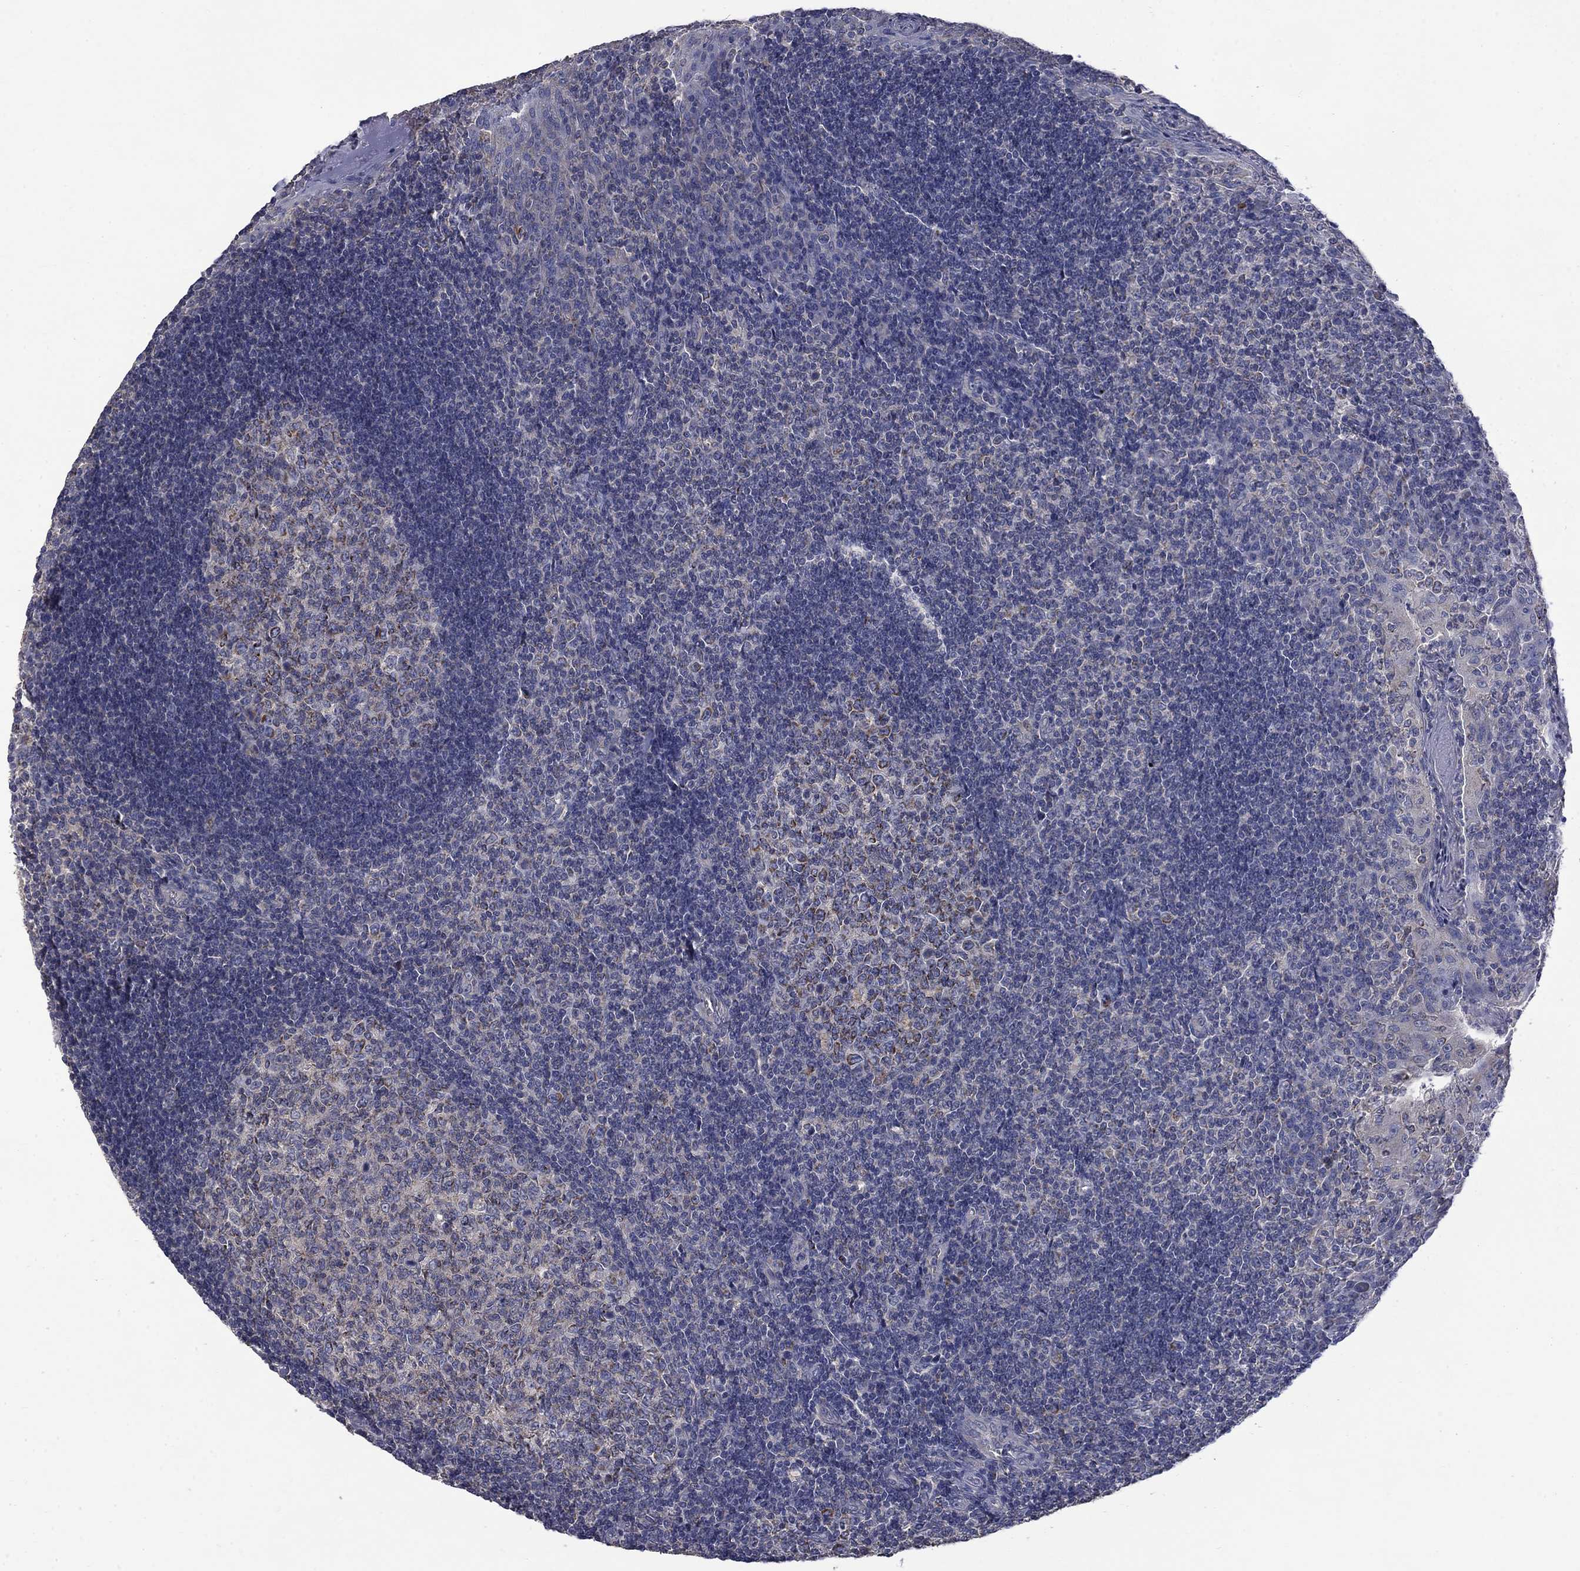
{"staining": {"intensity": "strong", "quantity": "25%-75%", "location": "cytoplasmic/membranous"}, "tissue": "tonsil", "cell_type": "Germinal center cells", "image_type": "normal", "snomed": [{"axis": "morphology", "description": "Normal tissue, NOS"}, {"axis": "topography", "description": "Tonsil"}], "caption": "IHC image of normal human tonsil stained for a protein (brown), which shows high levels of strong cytoplasmic/membranous staining in about 25%-75% of germinal center cells.", "gene": "HSPA12A", "patient": {"sex": "female", "age": 12}}